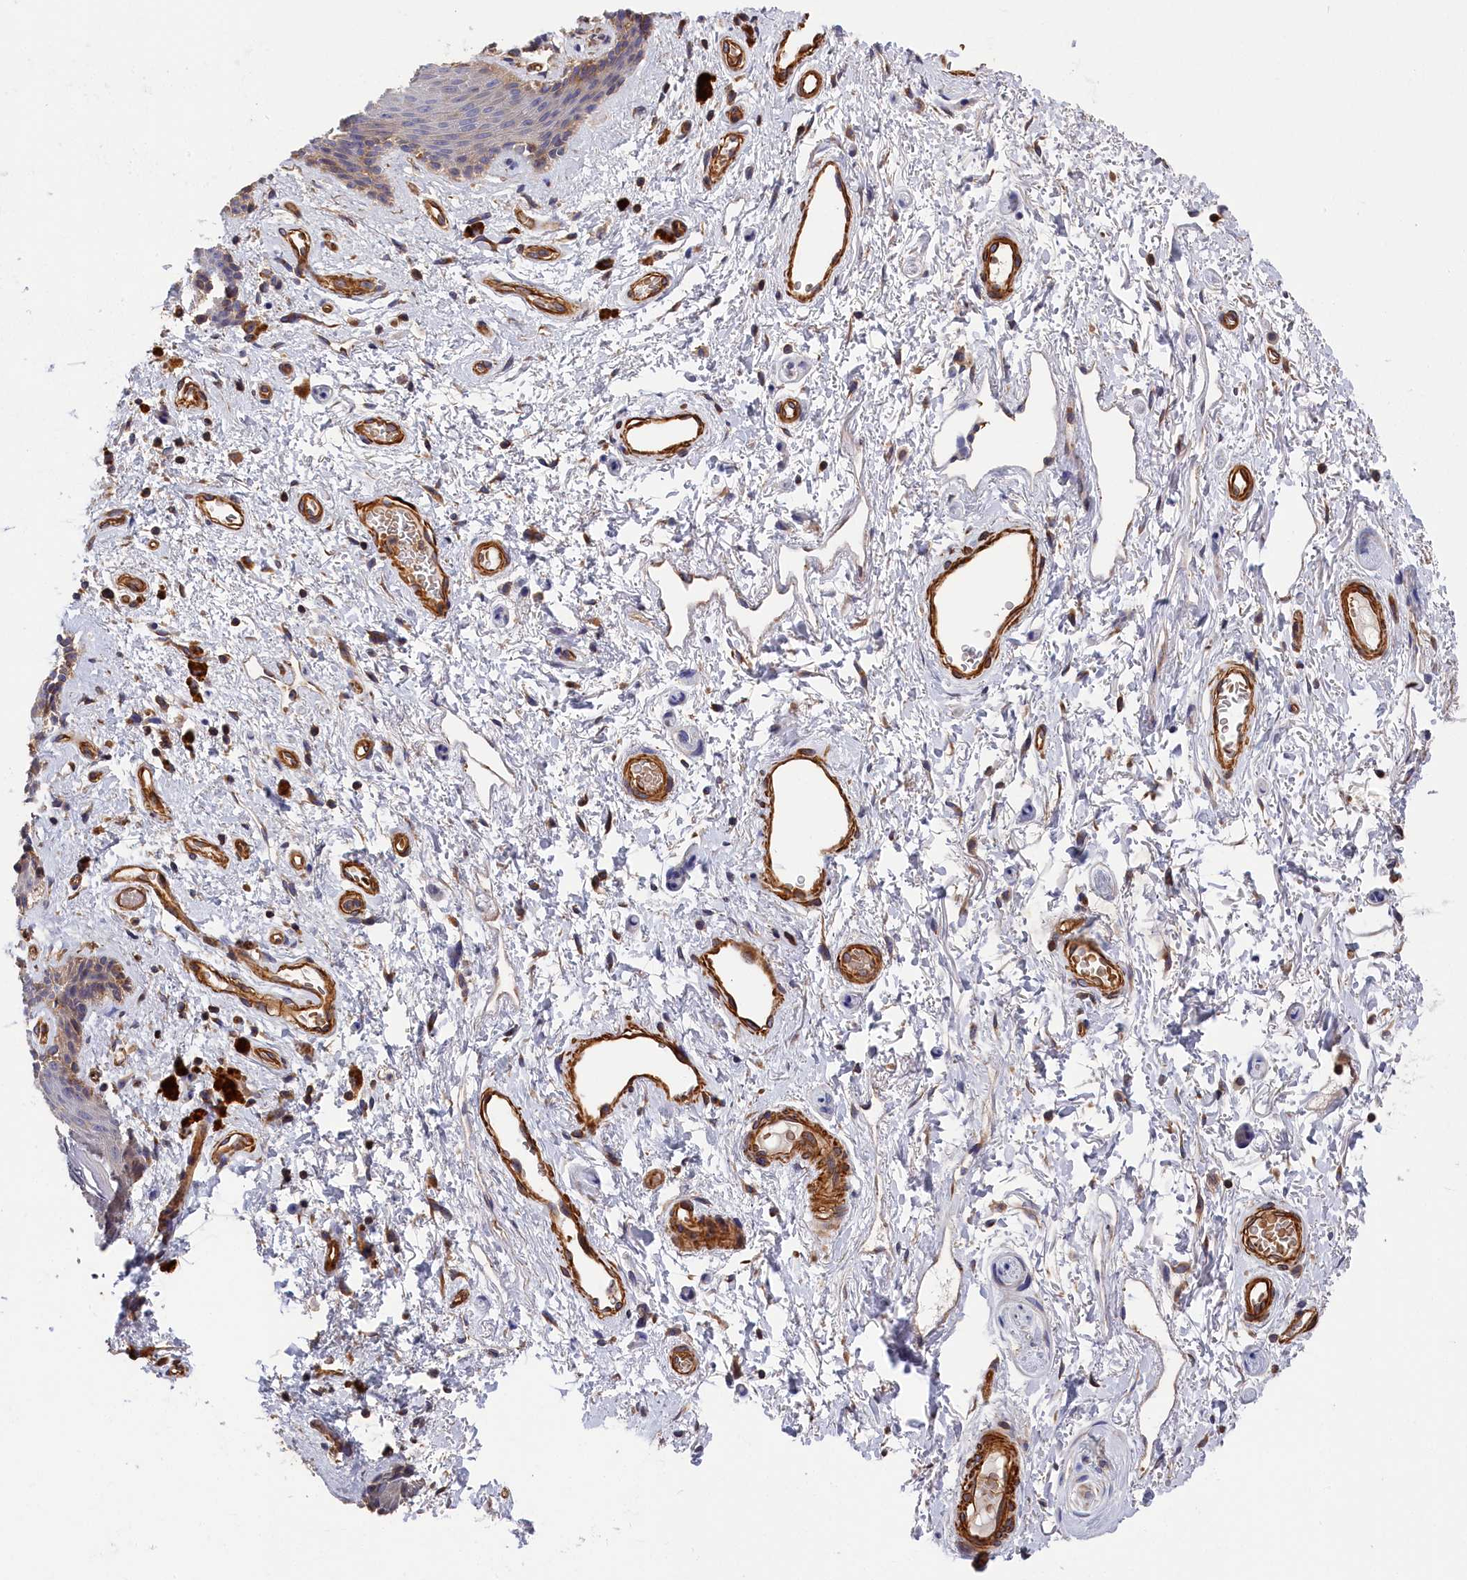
{"staining": {"intensity": "weak", "quantity": "<25%", "location": "cytoplasmic/membranous"}, "tissue": "skin", "cell_type": "Epidermal cells", "image_type": "normal", "snomed": [{"axis": "morphology", "description": "Normal tissue, NOS"}, {"axis": "topography", "description": "Anal"}], "caption": "An immunohistochemistry (IHC) micrograph of unremarkable skin is shown. There is no staining in epidermal cells of skin.", "gene": "LDHD", "patient": {"sex": "female", "age": 46}}